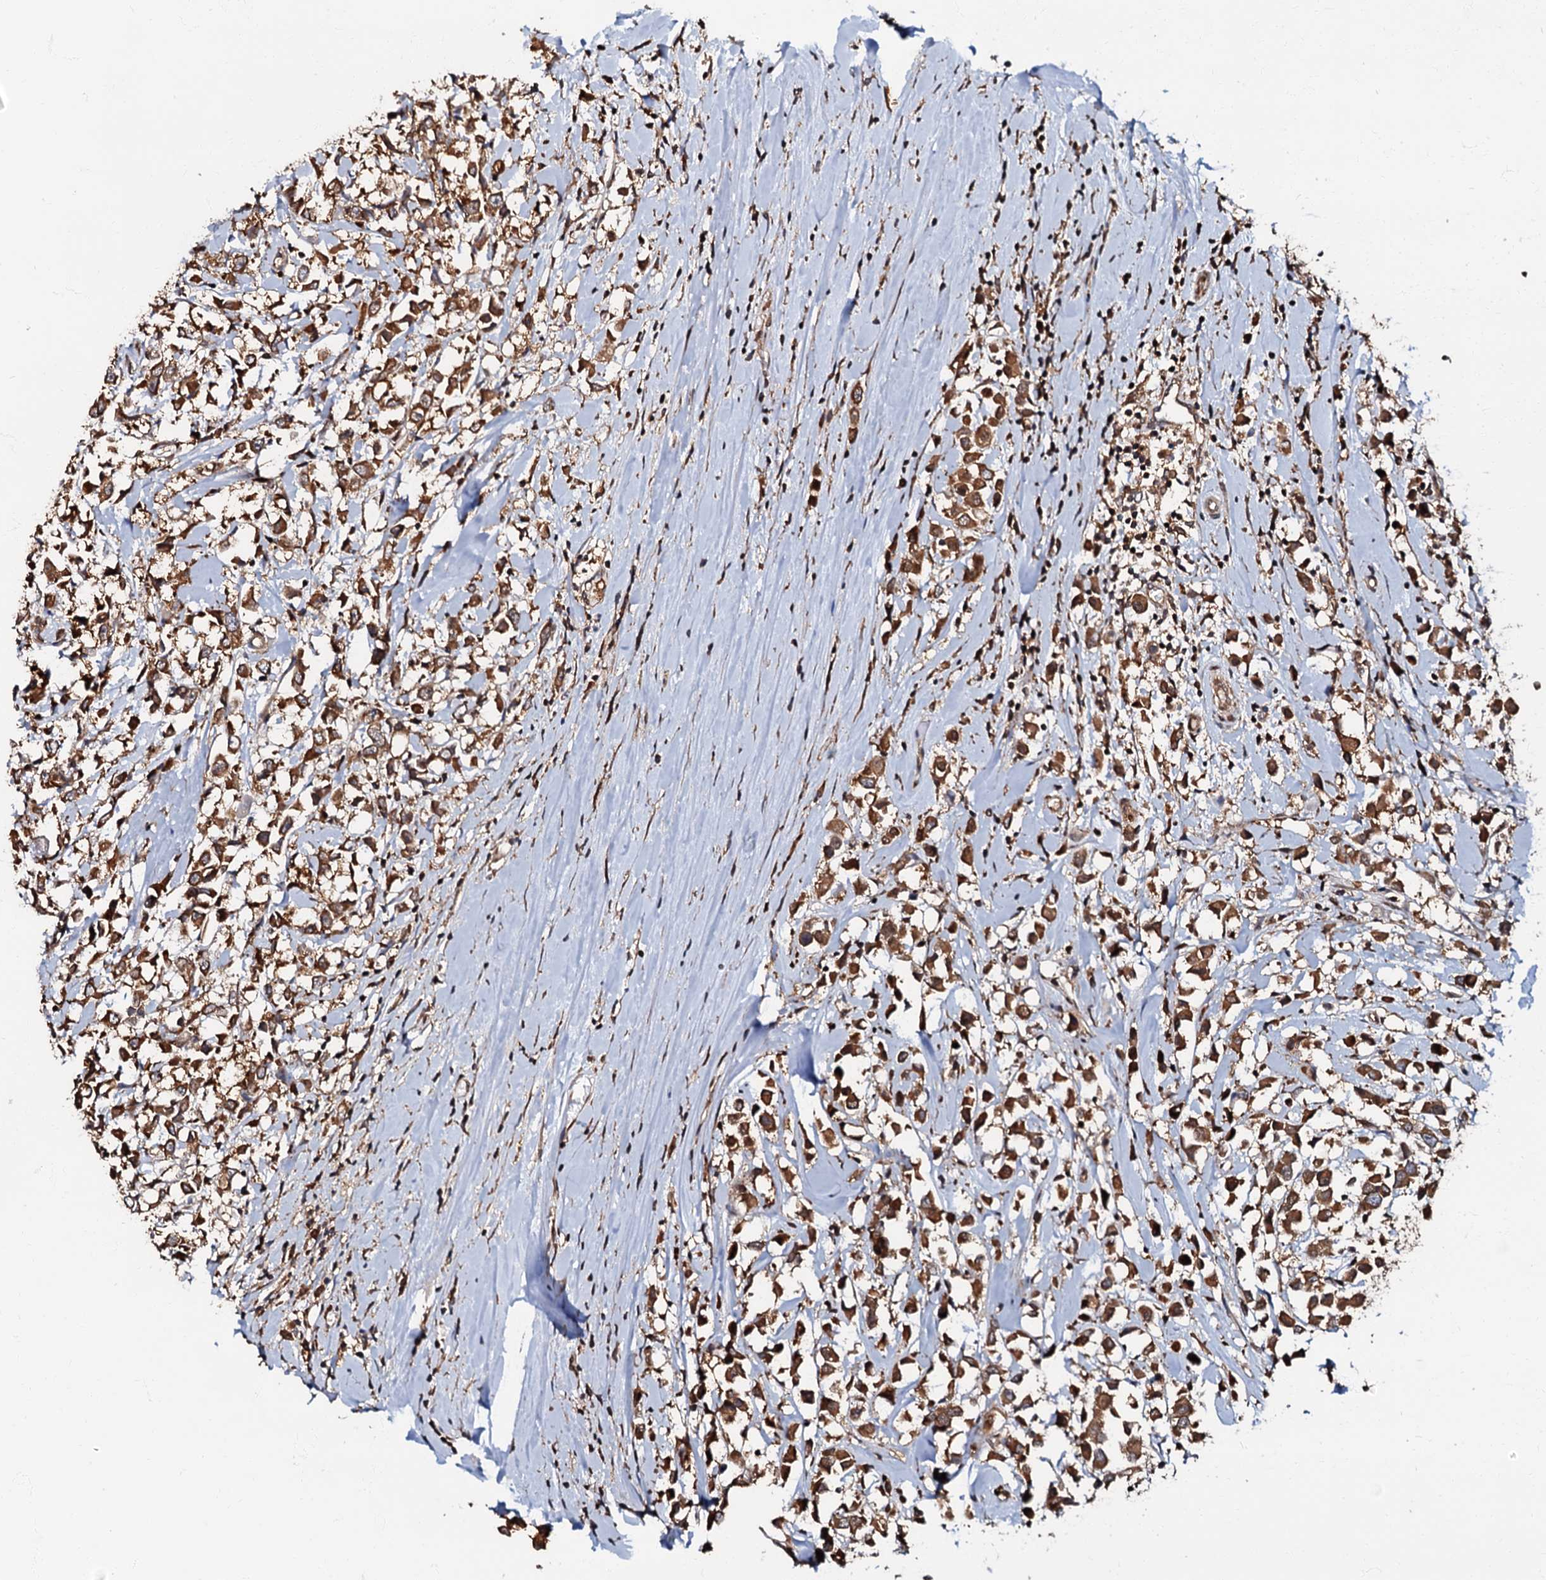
{"staining": {"intensity": "moderate", "quantity": ">75%", "location": "cytoplasmic/membranous"}, "tissue": "breast cancer", "cell_type": "Tumor cells", "image_type": "cancer", "snomed": [{"axis": "morphology", "description": "Duct carcinoma"}, {"axis": "topography", "description": "Breast"}], "caption": "Moderate cytoplasmic/membranous staining for a protein is appreciated in about >75% of tumor cells of breast intraductal carcinoma using IHC.", "gene": "OSBP", "patient": {"sex": "female", "age": 61}}